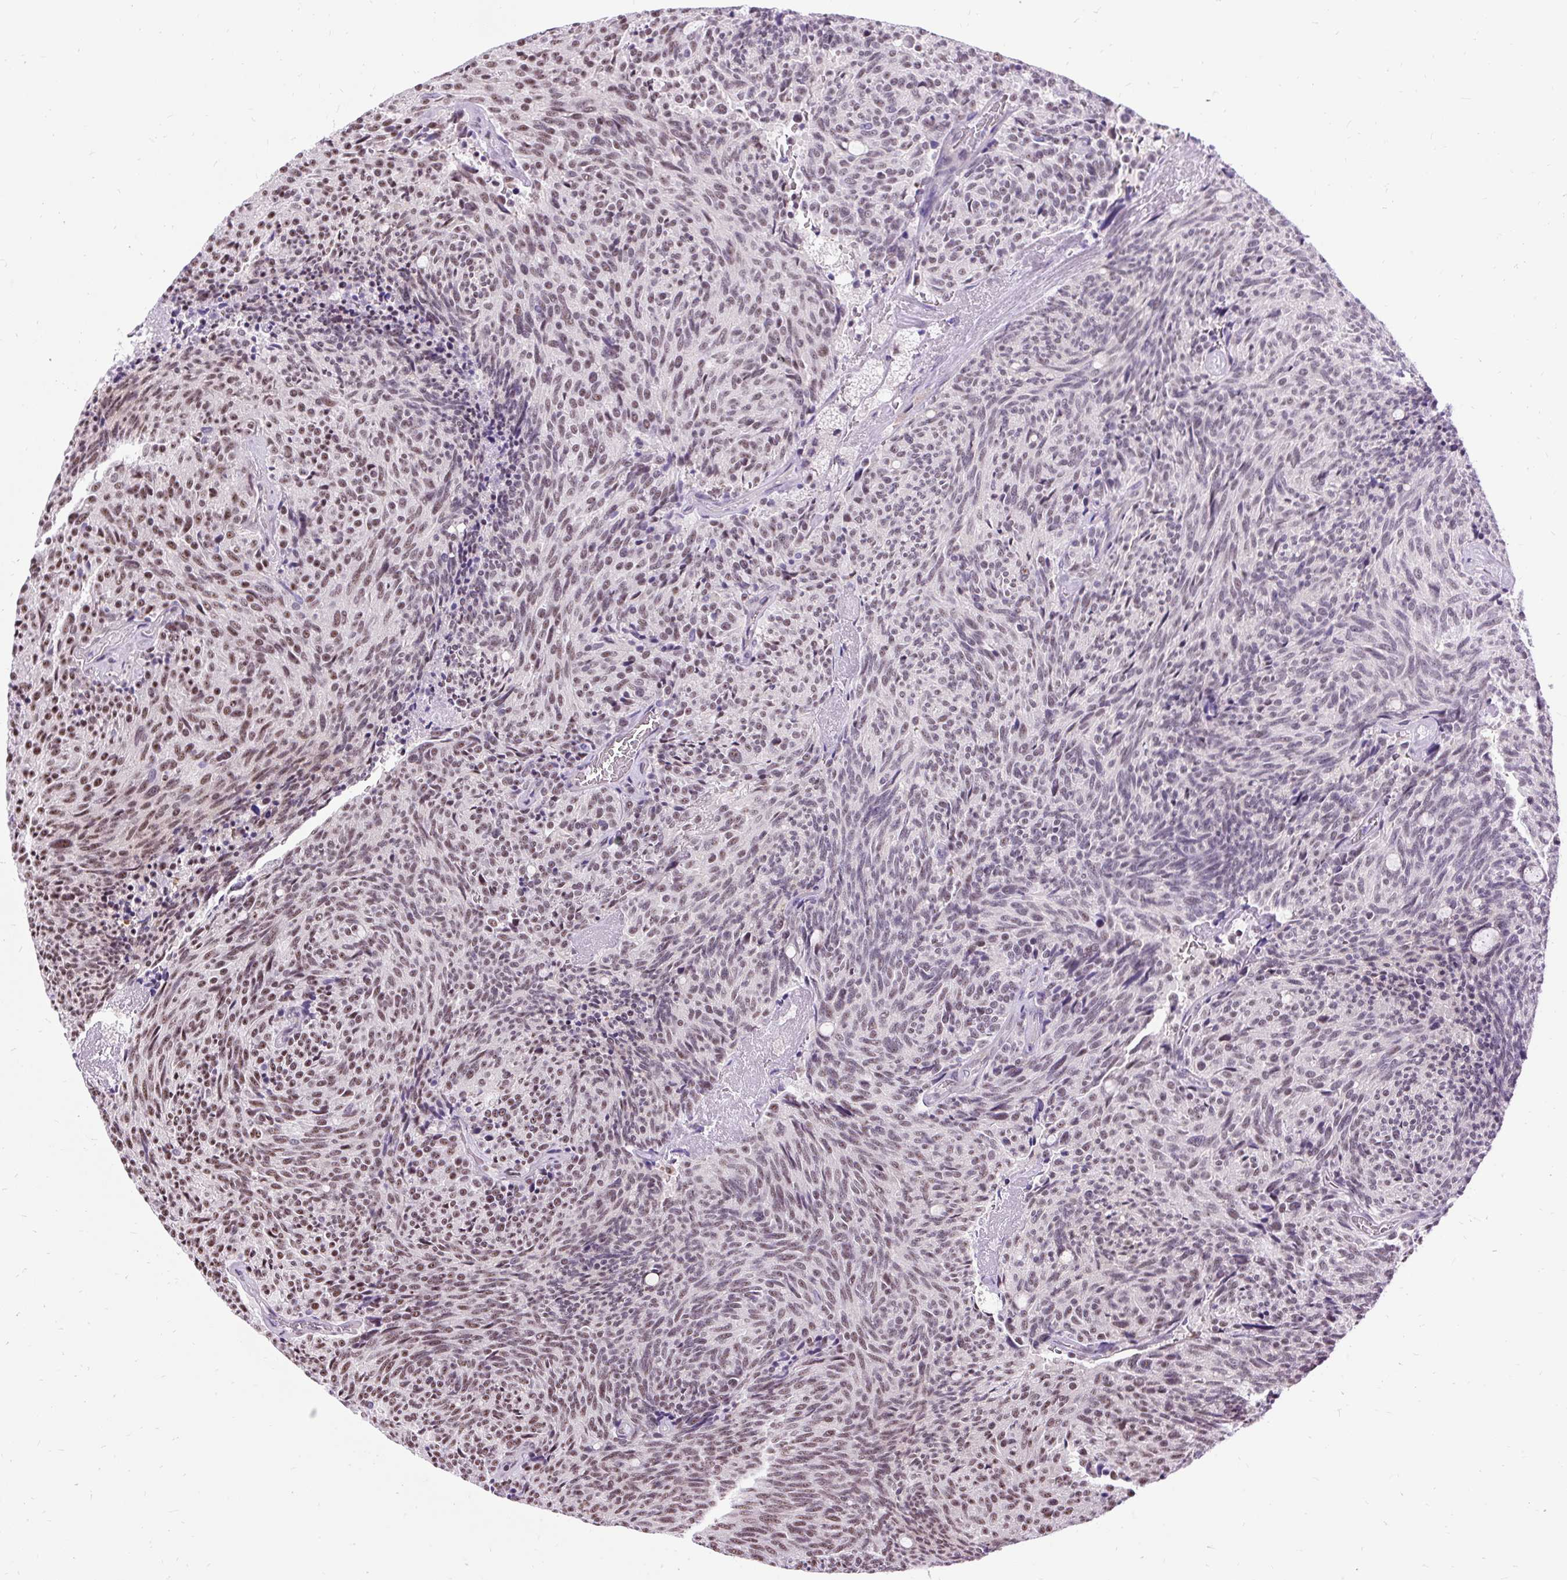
{"staining": {"intensity": "moderate", "quantity": "25%-75%", "location": "nuclear"}, "tissue": "carcinoid", "cell_type": "Tumor cells", "image_type": "cancer", "snomed": [{"axis": "morphology", "description": "Carcinoid, malignant, NOS"}, {"axis": "topography", "description": "Pancreas"}], "caption": "Protein expression analysis of human carcinoid reveals moderate nuclear expression in approximately 25%-75% of tumor cells.", "gene": "SMC5", "patient": {"sex": "female", "age": 54}}